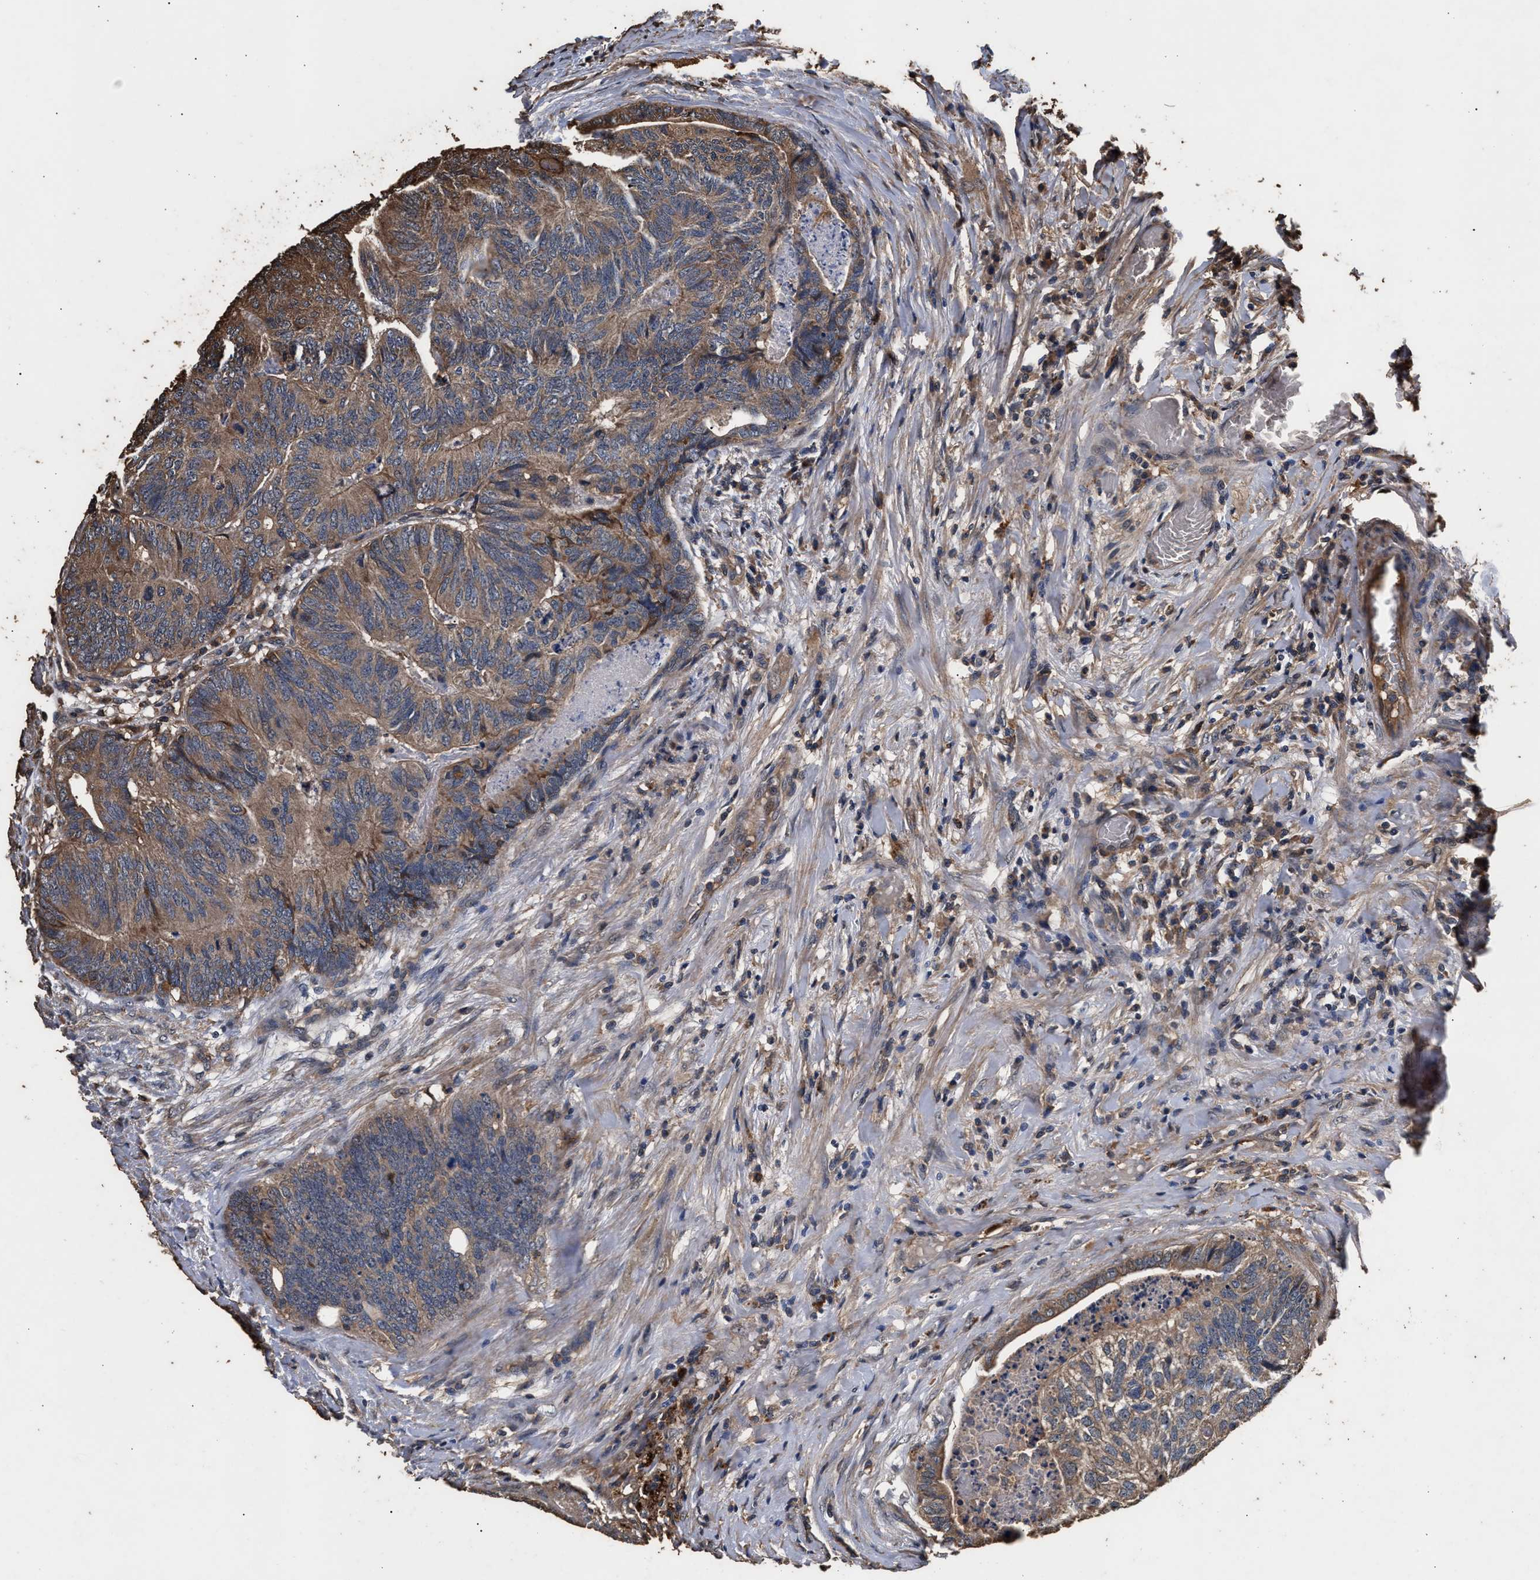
{"staining": {"intensity": "weak", "quantity": "25%-75%", "location": "cytoplasmic/membranous"}, "tissue": "colorectal cancer", "cell_type": "Tumor cells", "image_type": "cancer", "snomed": [{"axis": "morphology", "description": "Adenocarcinoma, NOS"}, {"axis": "topography", "description": "Colon"}], "caption": "Tumor cells display low levels of weak cytoplasmic/membranous positivity in about 25%-75% of cells in human colorectal cancer. (Brightfield microscopy of DAB IHC at high magnification).", "gene": "KYAT1", "patient": {"sex": "female", "age": 67}}